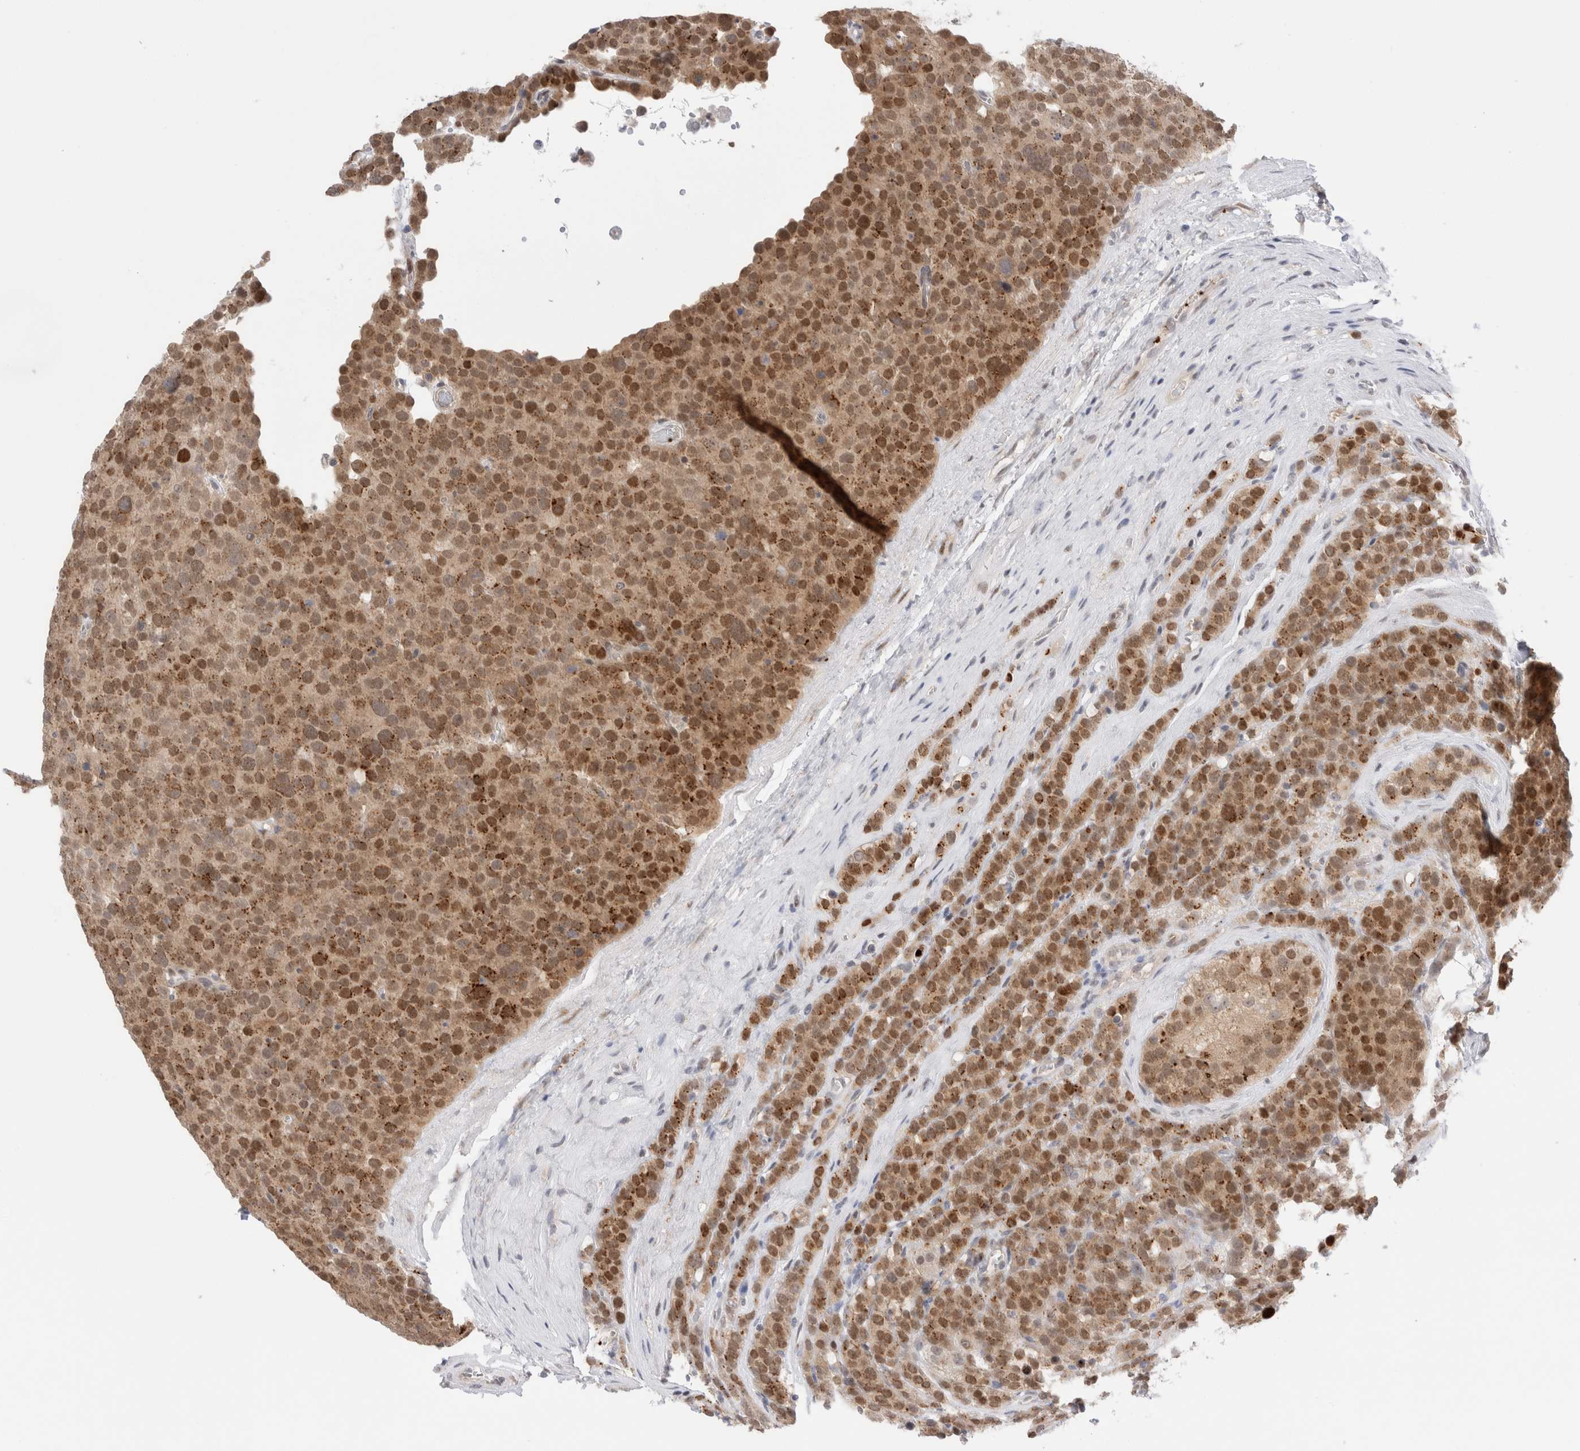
{"staining": {"intensity": "moderate", "quantity": ">75%", "location": "cytoplasmic/membranous,nuclear"}, "tissue": "testis cancer", "cell_type": "Tumor cells", "image_type": "cancer", "snomed": [{"axis": "morphology", "description": "Seminoma, NOS"}, {"axis": "topography", "description": "Testis"}], "caption": "Protein expression analysis of testis seminoma shows moderate cytoplasmic/membranous and nuclear expression in about >75% of tumor cells.", "gene": "VPS28", "patient": {"sex": "male", "age": 71}}